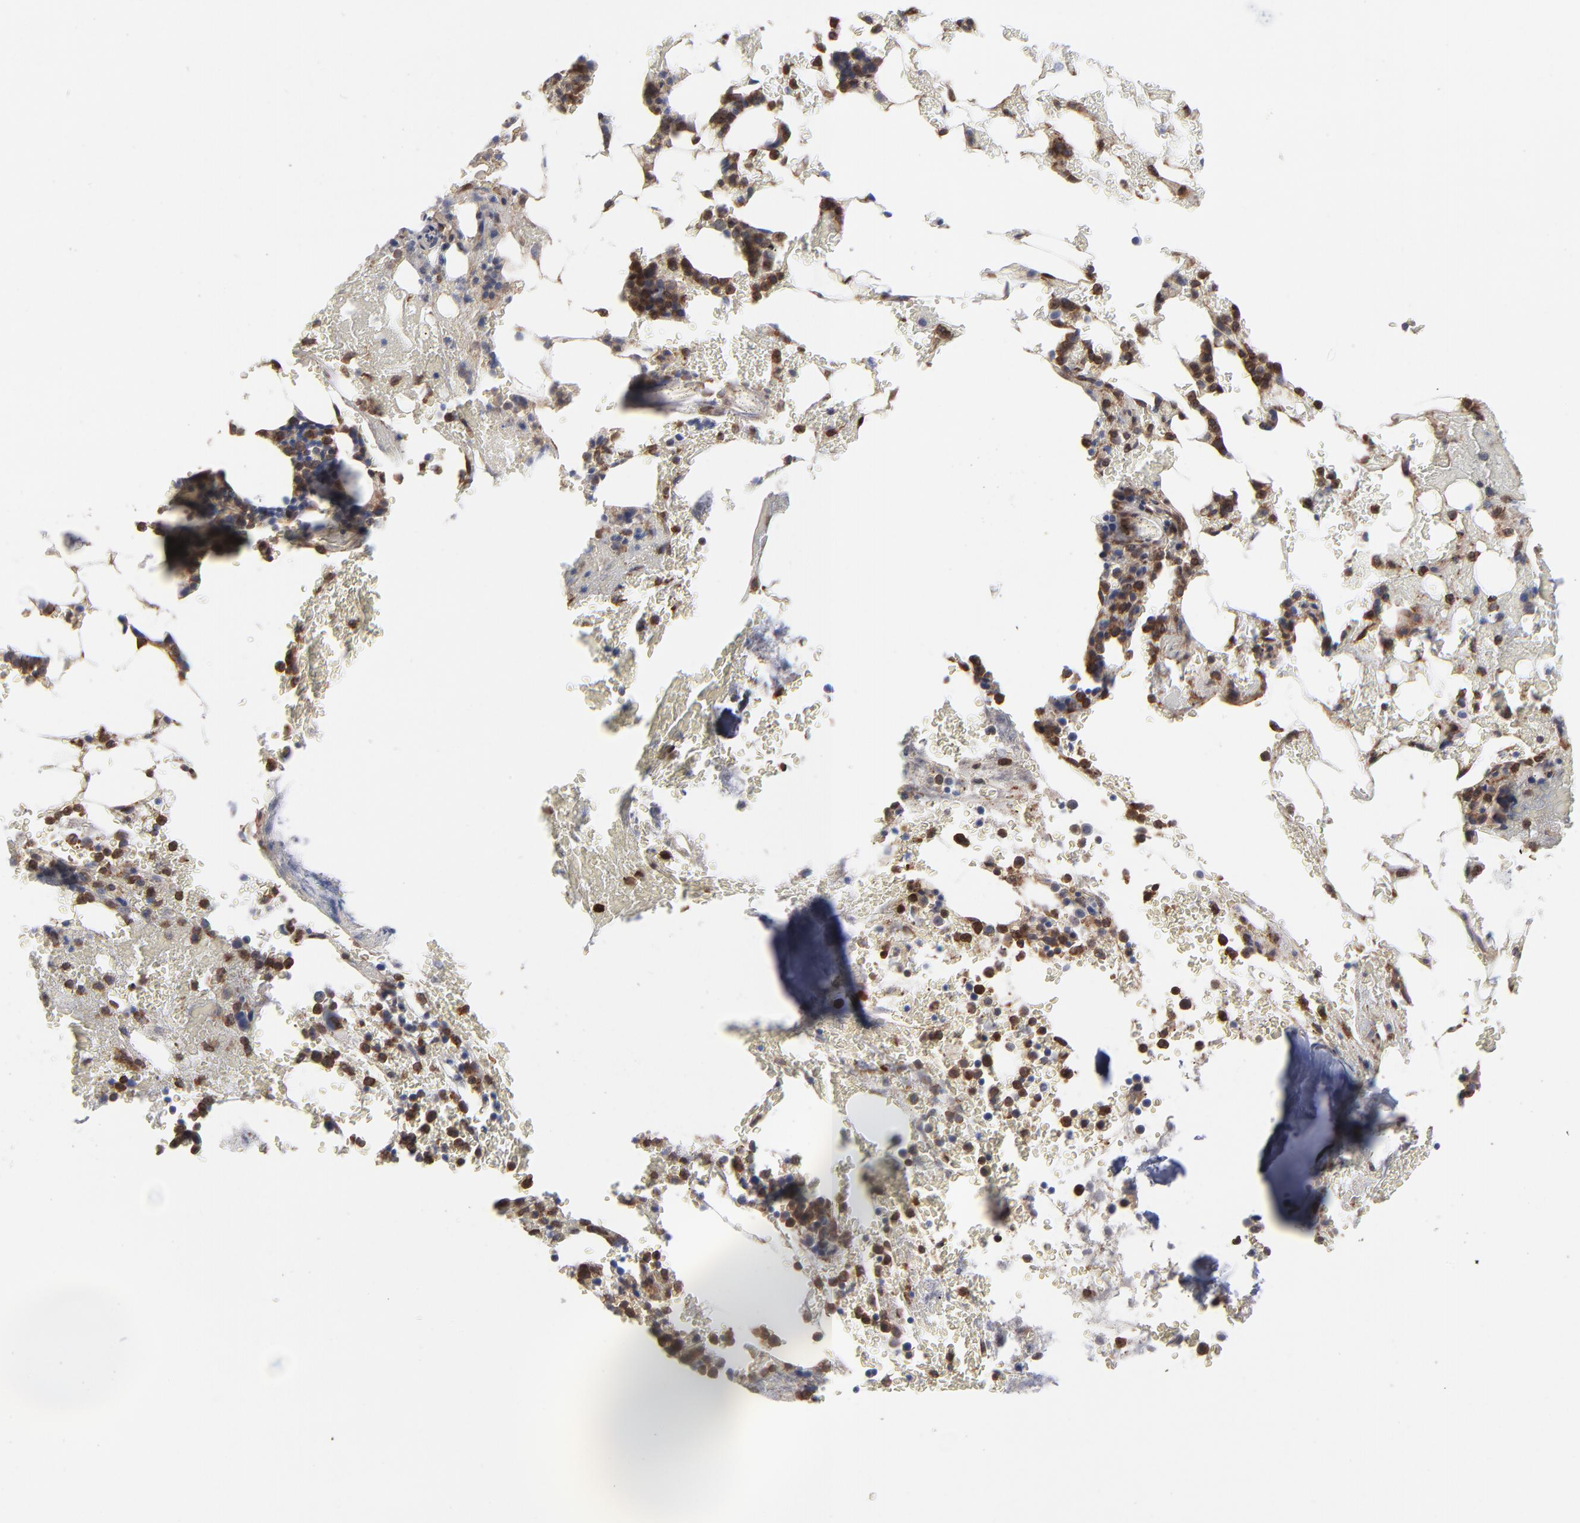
{"staining": {"intensity": "strong", "quantity": "25%-75%", "location": "cytoplasmic/membranous,nuclear"}, "tissue": "bone marrow", "cell_type": "Hematopoietic cells", "image_type": "normal", "snomed": [{"axis": "morphology", "description": "Normal tissue, NOS"}, {"axis": "topography", "description": "Bone marrow"}], "caption": "A histopathology image showing strong cytoplasmic/membranous,nuclear positivity in approximately 25%-75% of hematopoietic cells in normal bone marrow, as visualized by brown immunohistochemical staining.", "gene": "MAP2K1", "patient": {"sex": "female", "age": 73}}